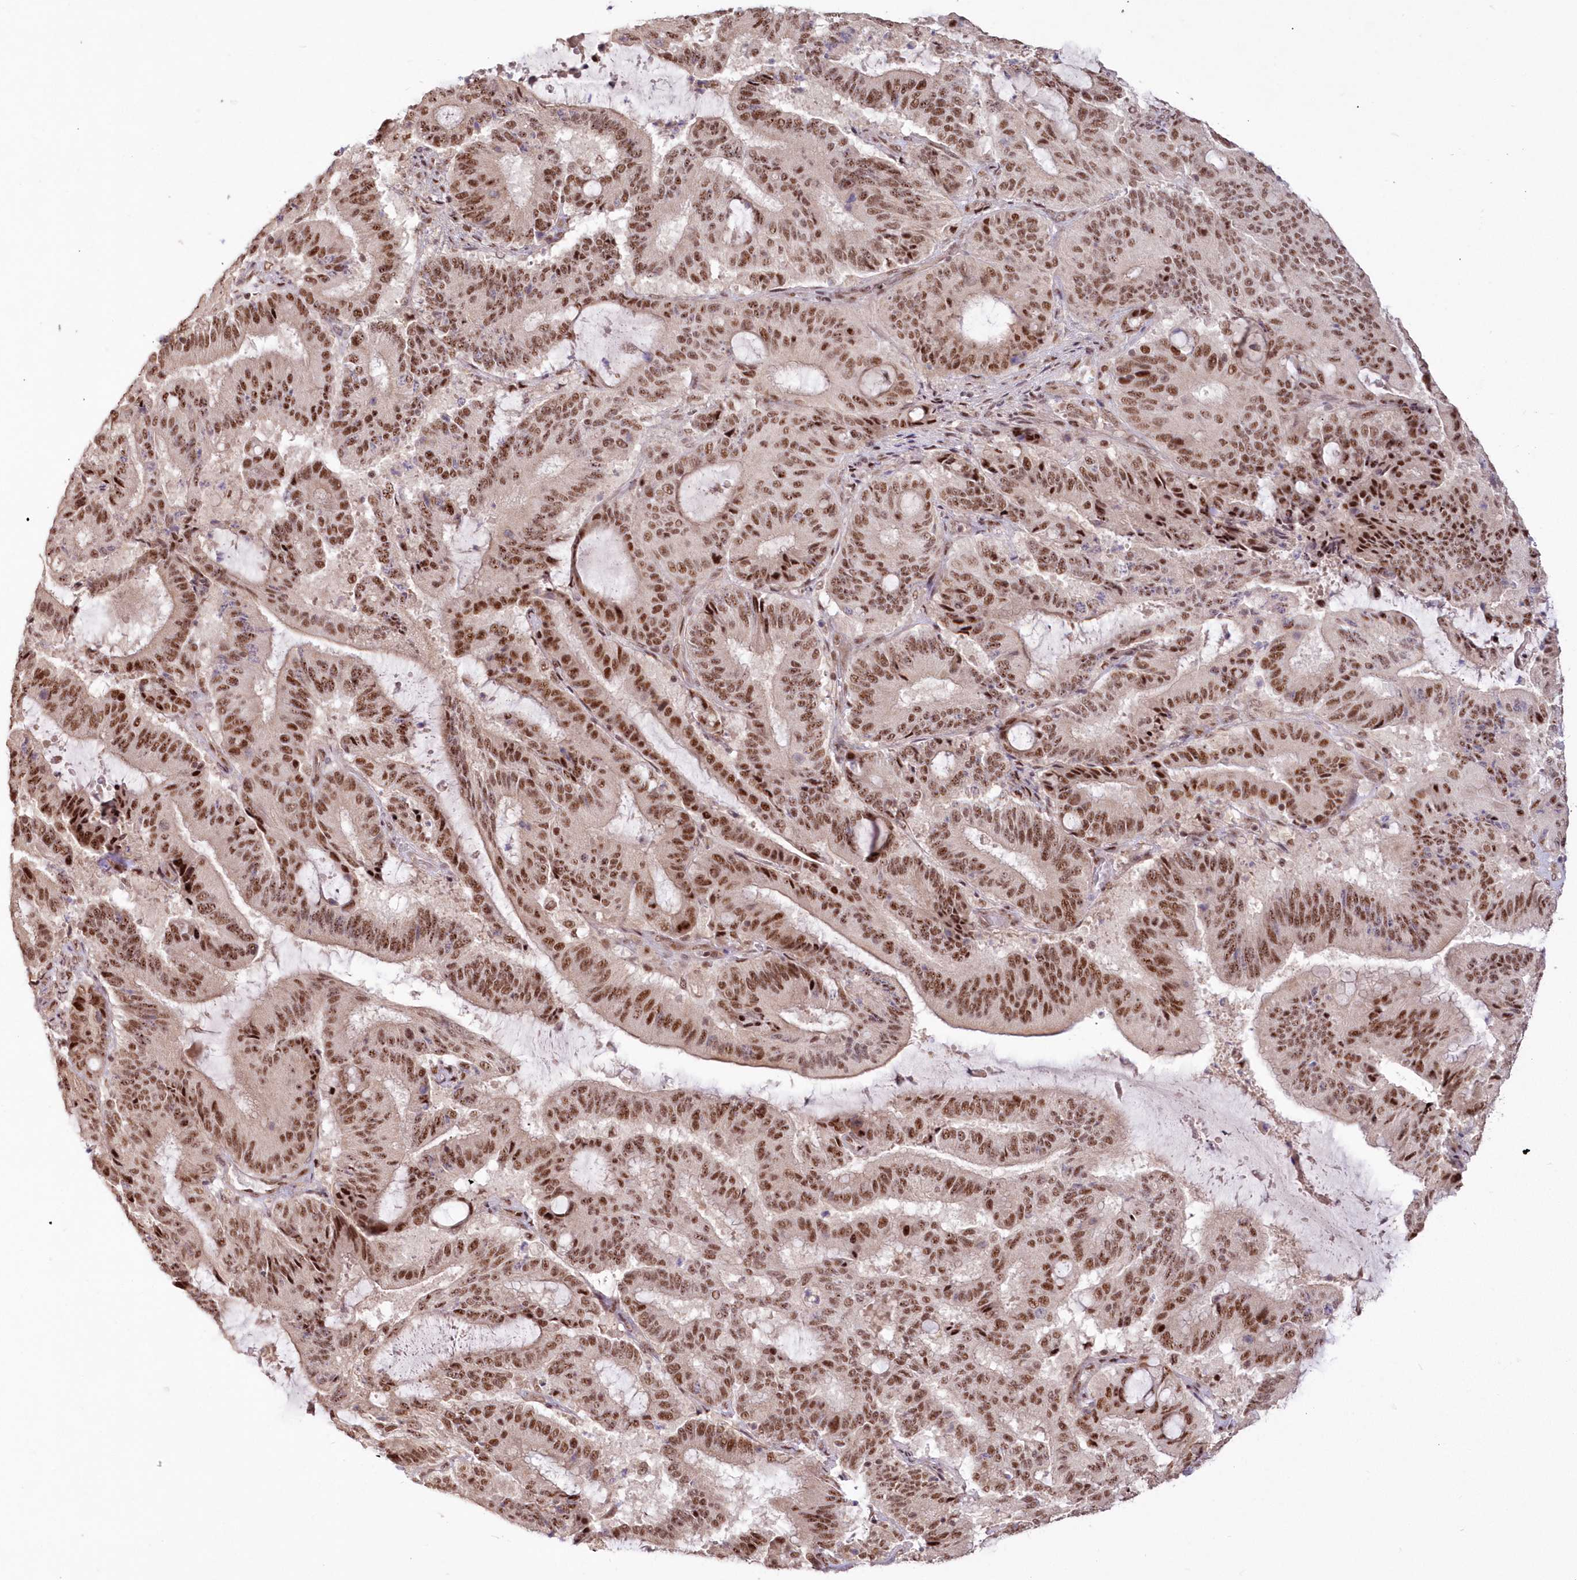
{"staining": {"intensity": "moderate", "quantity": ">75%", "location": "nuclear"}, "tissue": "liver cancer", "cell_type": "Tumor cells", "image_type": "cancer", "snomed": [{"axis": "morphology", "description": "Normal tissue, NOS"}, {"axis": "morphology", "description": "Cholangiocarcinoma"}, {"axis": "topography", "description": "Liver"}, {"axis": "topography", "description": "Peripheral nerve tissue"}], "caption": "Tumor cells reveal medium levels of moderate nuclear staining in approximately >75% of cells in liver cholangiocarcinoma.", "gene": "WBP1L", "patient": {"sex": "female", "age": 73}}